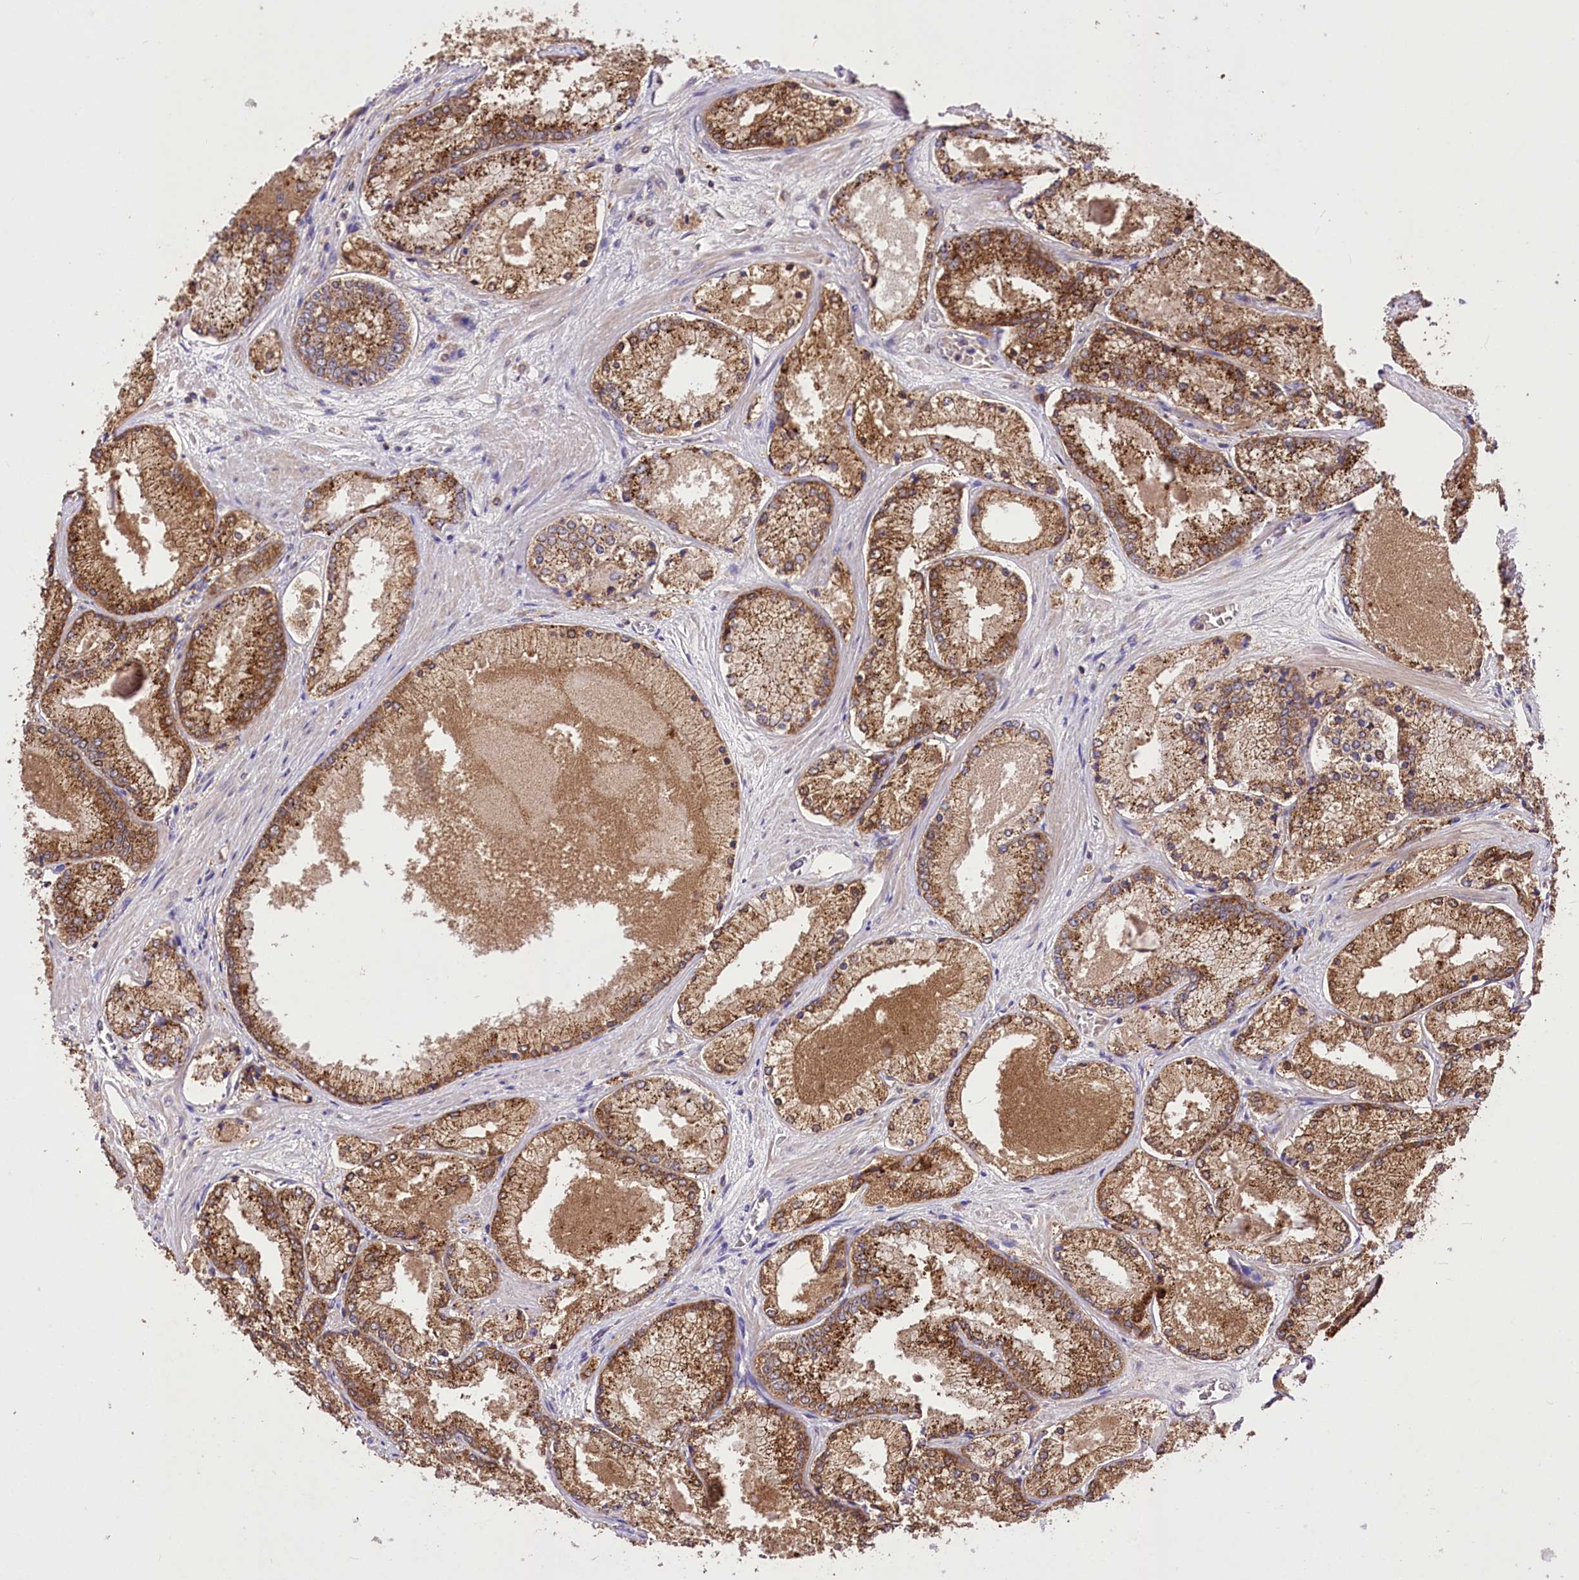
{"staining": {"intensity": "strong", "quantity": ">75%", "location": "cytoplasmic/membranous"}, "tissue": "prostate cancer", "cell_type": "Tumor cells", "image_type": "cancer", "snomed": [{"axis": "morphology", "description": "Adenocarcinoma, Low grade"}, {"axis": "topography", "description": "Prostate"}], "caption": "Prostate adenocarcinoma (low-grade) stained with IHC demonstrates strong cytoplasmic/membranous expression in about >75% of tumor cells.", "gene": "SERGEF", "patient": {"sex": "male", "age": 74}}